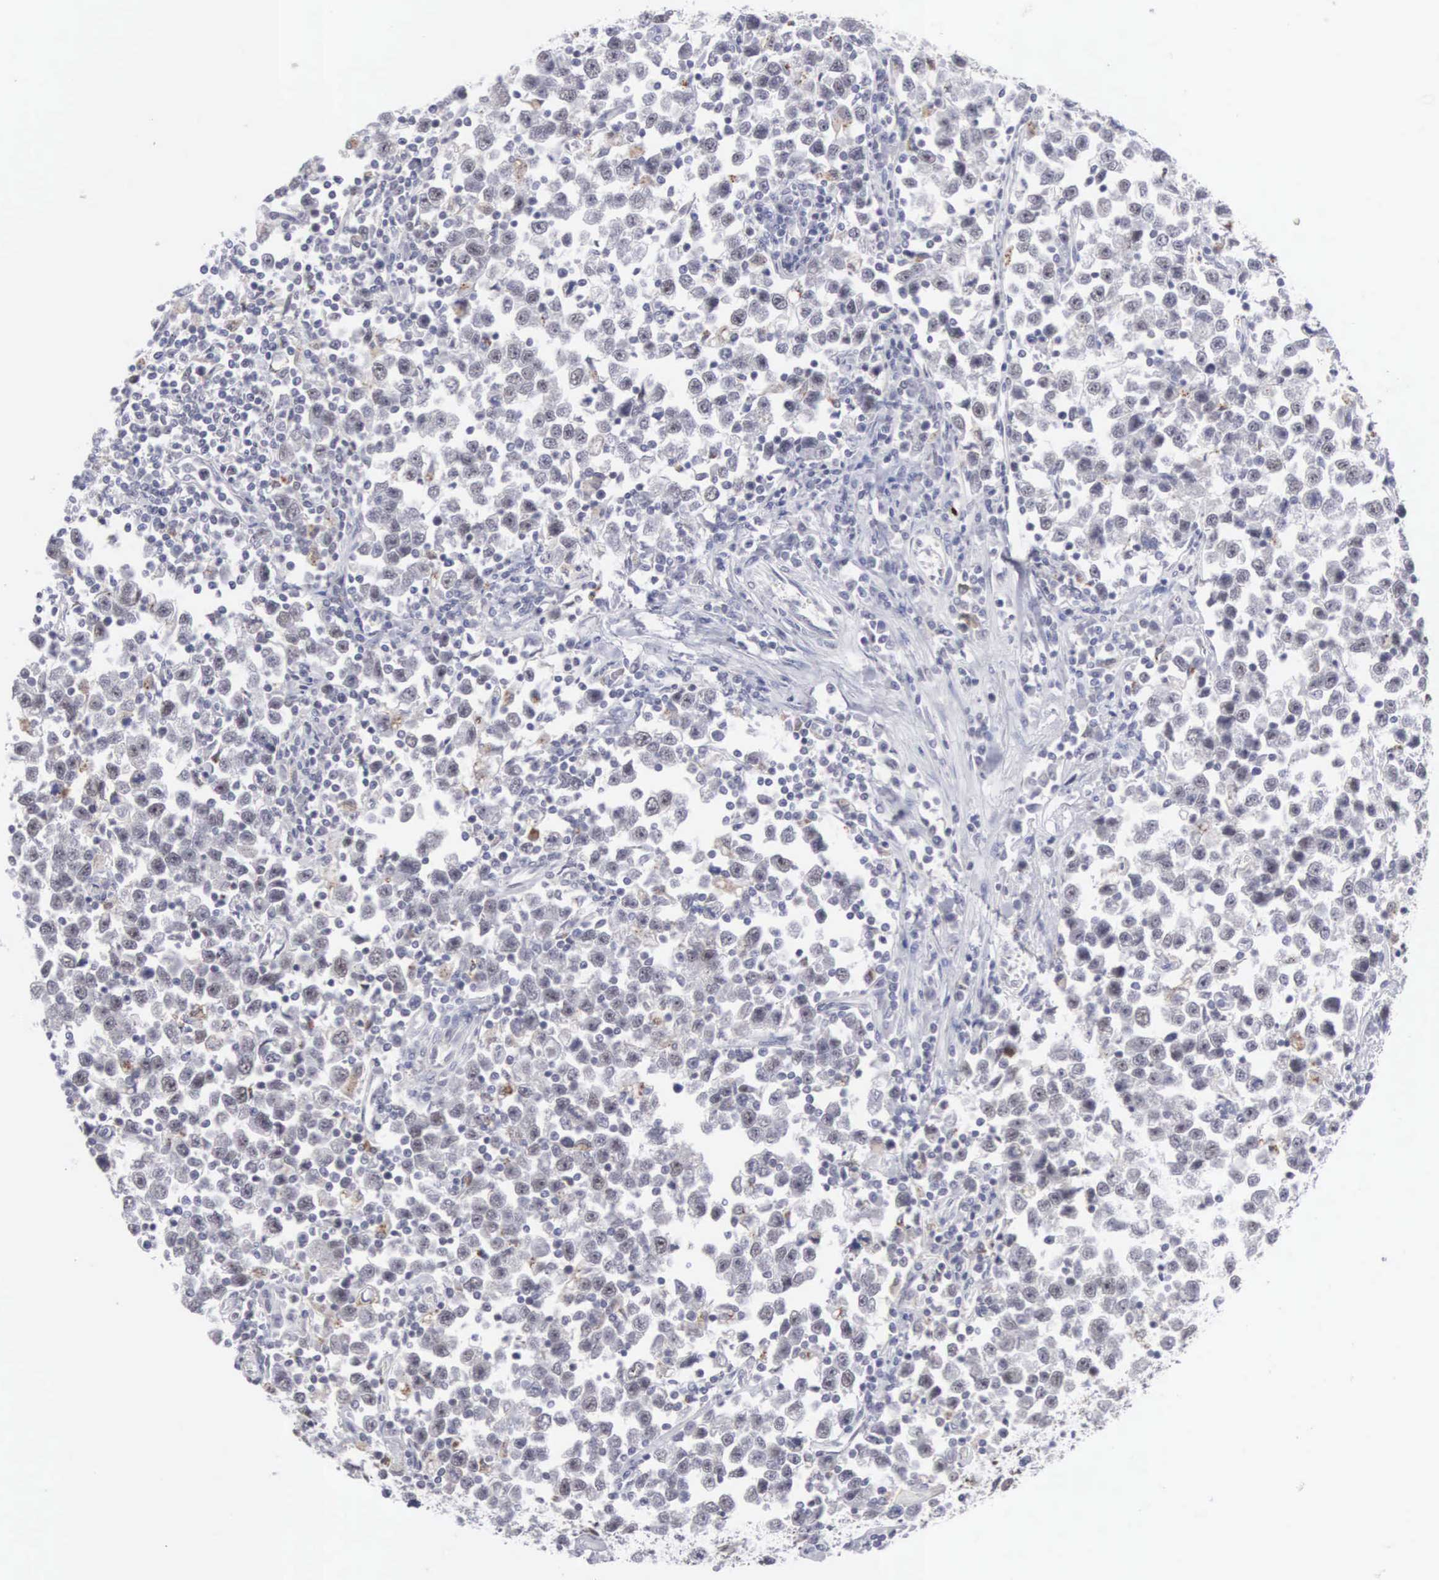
{"staining": {"intensity": "negative", "quantity": "none", "location": "none"}, "tissue": "testis cancer", "cell_type": "Tumor cells", "image_type": "cancer", "snomed": [{"axis": "morphology", "description": "Seminoma, NOS"}, {"axis": "topography", "description": "Testis"}], "caption": "The histopathology image demonstrates no significant expression in tumor cells of seminoma (testis).", "gene": "MNAT1", "patient": {"sex": "male", "age": 43}}